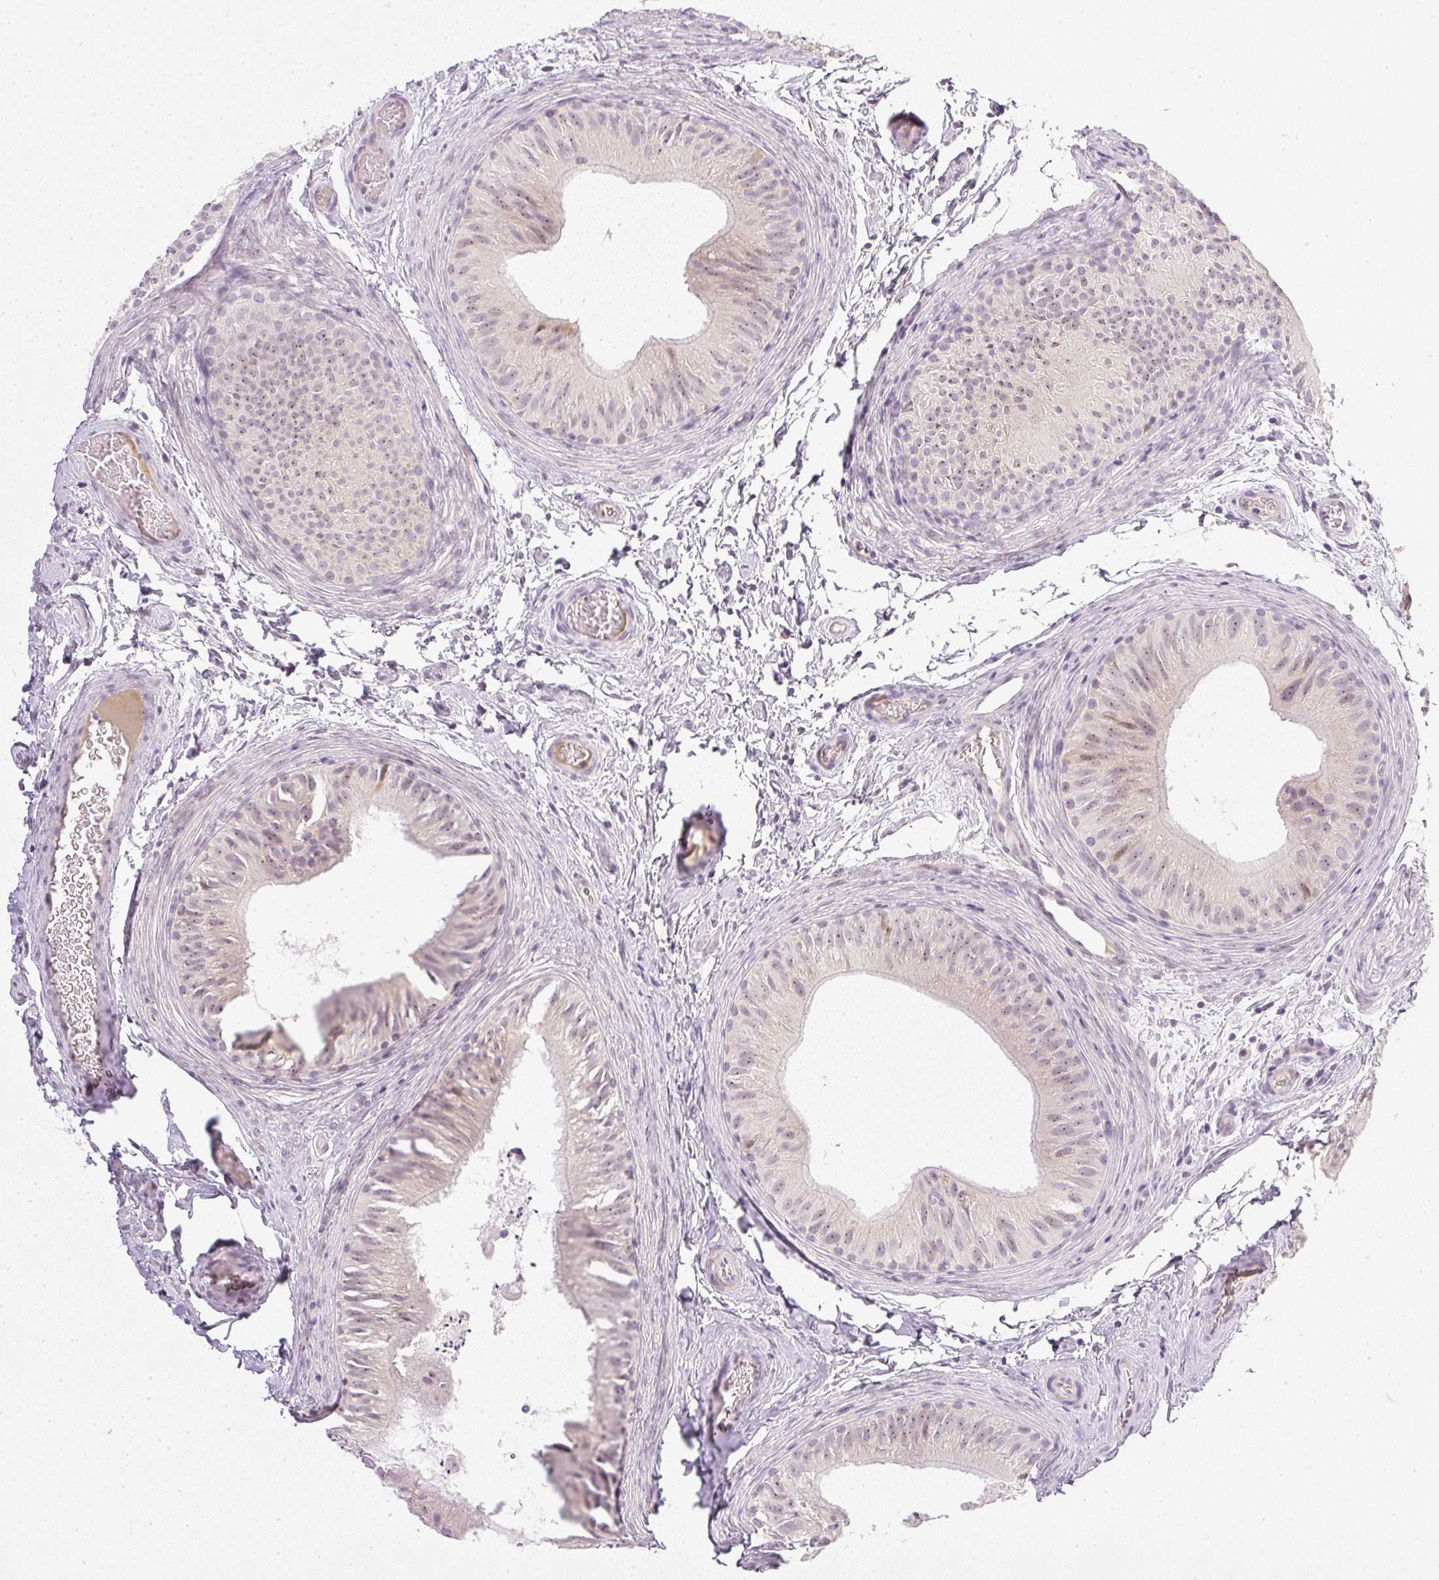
{"staining": {"intensity": "weak", "quantity": "25%-75%", "location": "nuclear"}, "tissue": "epididymis", "cell_type": "Glandular cells", "image_type": "normal", "snomed": [{"axis": "morphology", "description": "Normal tissue, NOS"}, {"axis": "topography", "description": "Epididymis"}], "caption": "The photomicrograph exhibits immunohistochemical staining of unremarkable epididymis. There is weak nuclear positivity is appreciated in about 25%-75% of glandular cells.", "gene": "AAR2", "patient": {"sex": "male", "age": 24}}